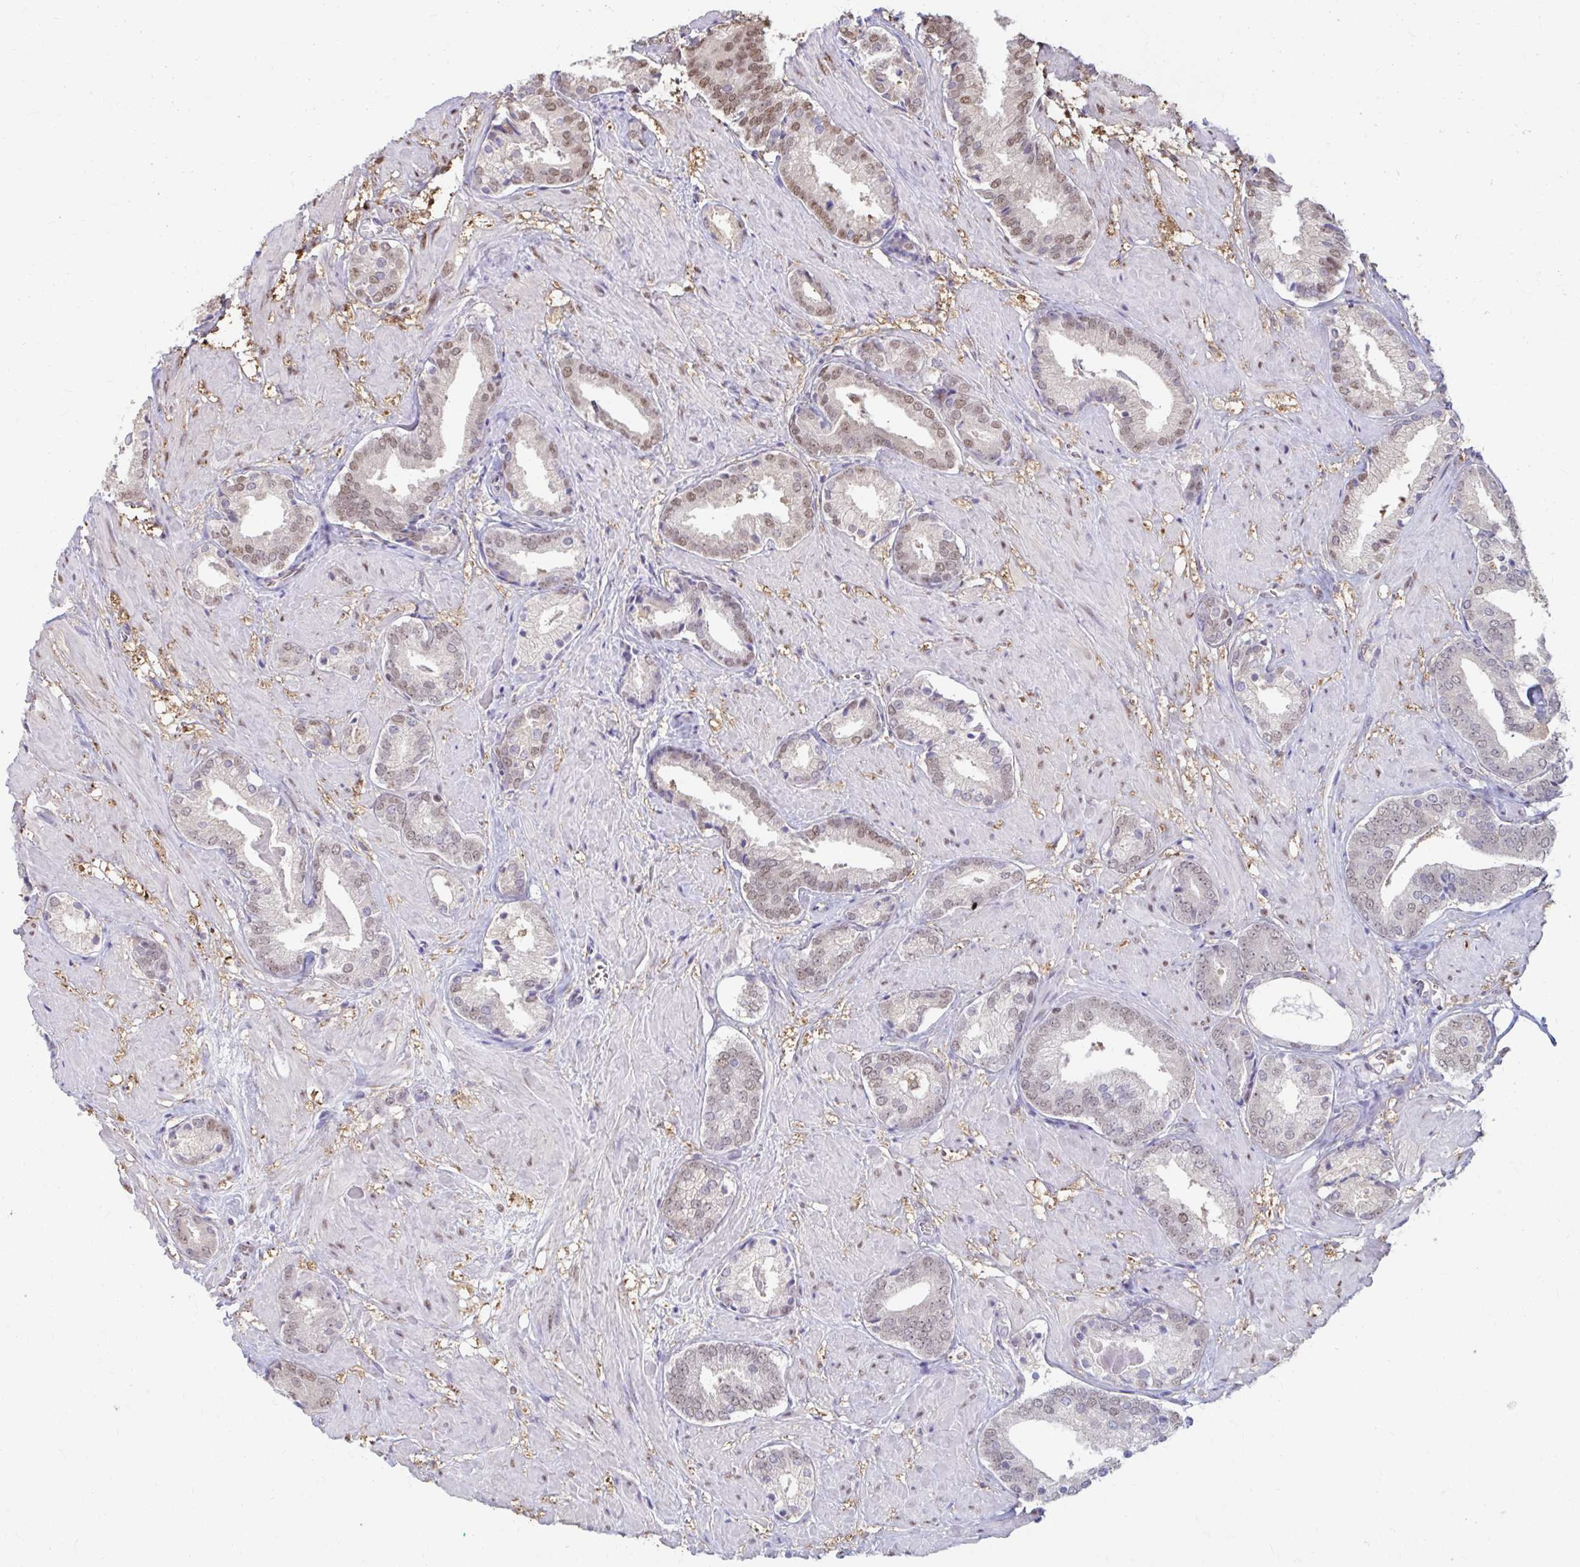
{"staining": {"intensity": "weak", "quantity": "25%-75%", "location": "nuclear"}, "tissue": "prostate cancer", "cell_type": "Tumor cells", "image_type": "cancer", "snomed": [{"axis": "morphology", "description": "Adenocarcinoma, High grade"}, {"axis": "topography", "description": "Prostate"}], "caption": "Brown immunohistochemical staining in prostate high-grade adenocarcinoma shows weak nuclear positivity in about 25%-75% of tumor cells. Immunohistochemistry (ihc) stains the protein in brown and the nuclei are stained blue.", "gene": "ING4", "patient": {"sex": "male", "age": 56}}